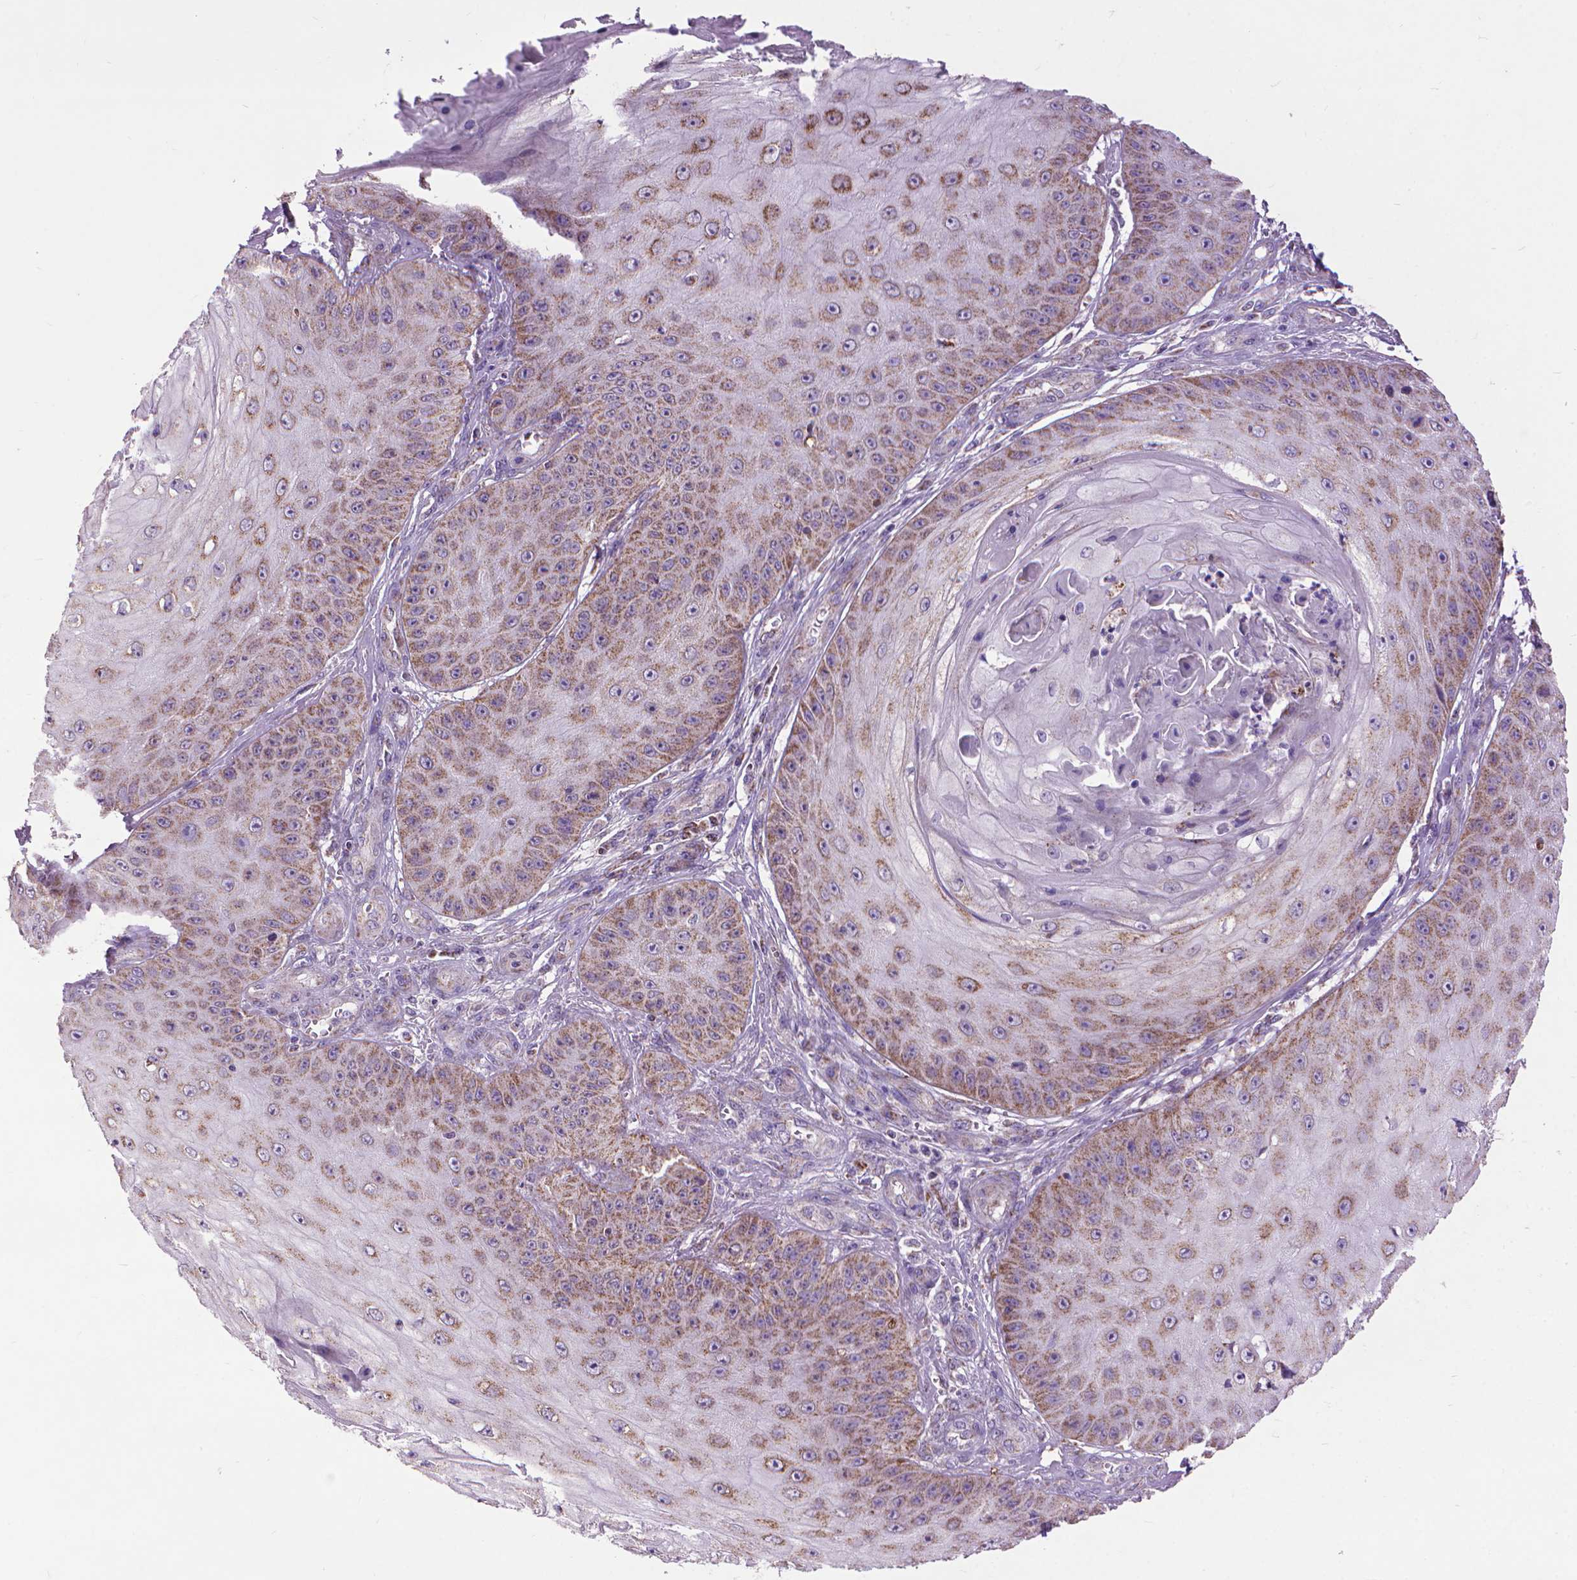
{"staining": {"intensity": "moderate", "quantity": ">75%", "location": "cytoplasmic/membranous"}, "tissue": "skin cancer", "cell_type": "Tumor cells", "image_type": "cancer", "snomed": [{"axis": "morphology", "description": "Squamous cell carcinoma, NOS"}, {"axis": "topography", "description": "Skin"}], "caption": "Protein expression analysis of human skin squamous cell carcinoma reveals moderate cytoplasmic/membranous expression in approximately >75% of tumor cells.", "gene": "VDAC1", "patient": {"sex": "male", "age": 70}}